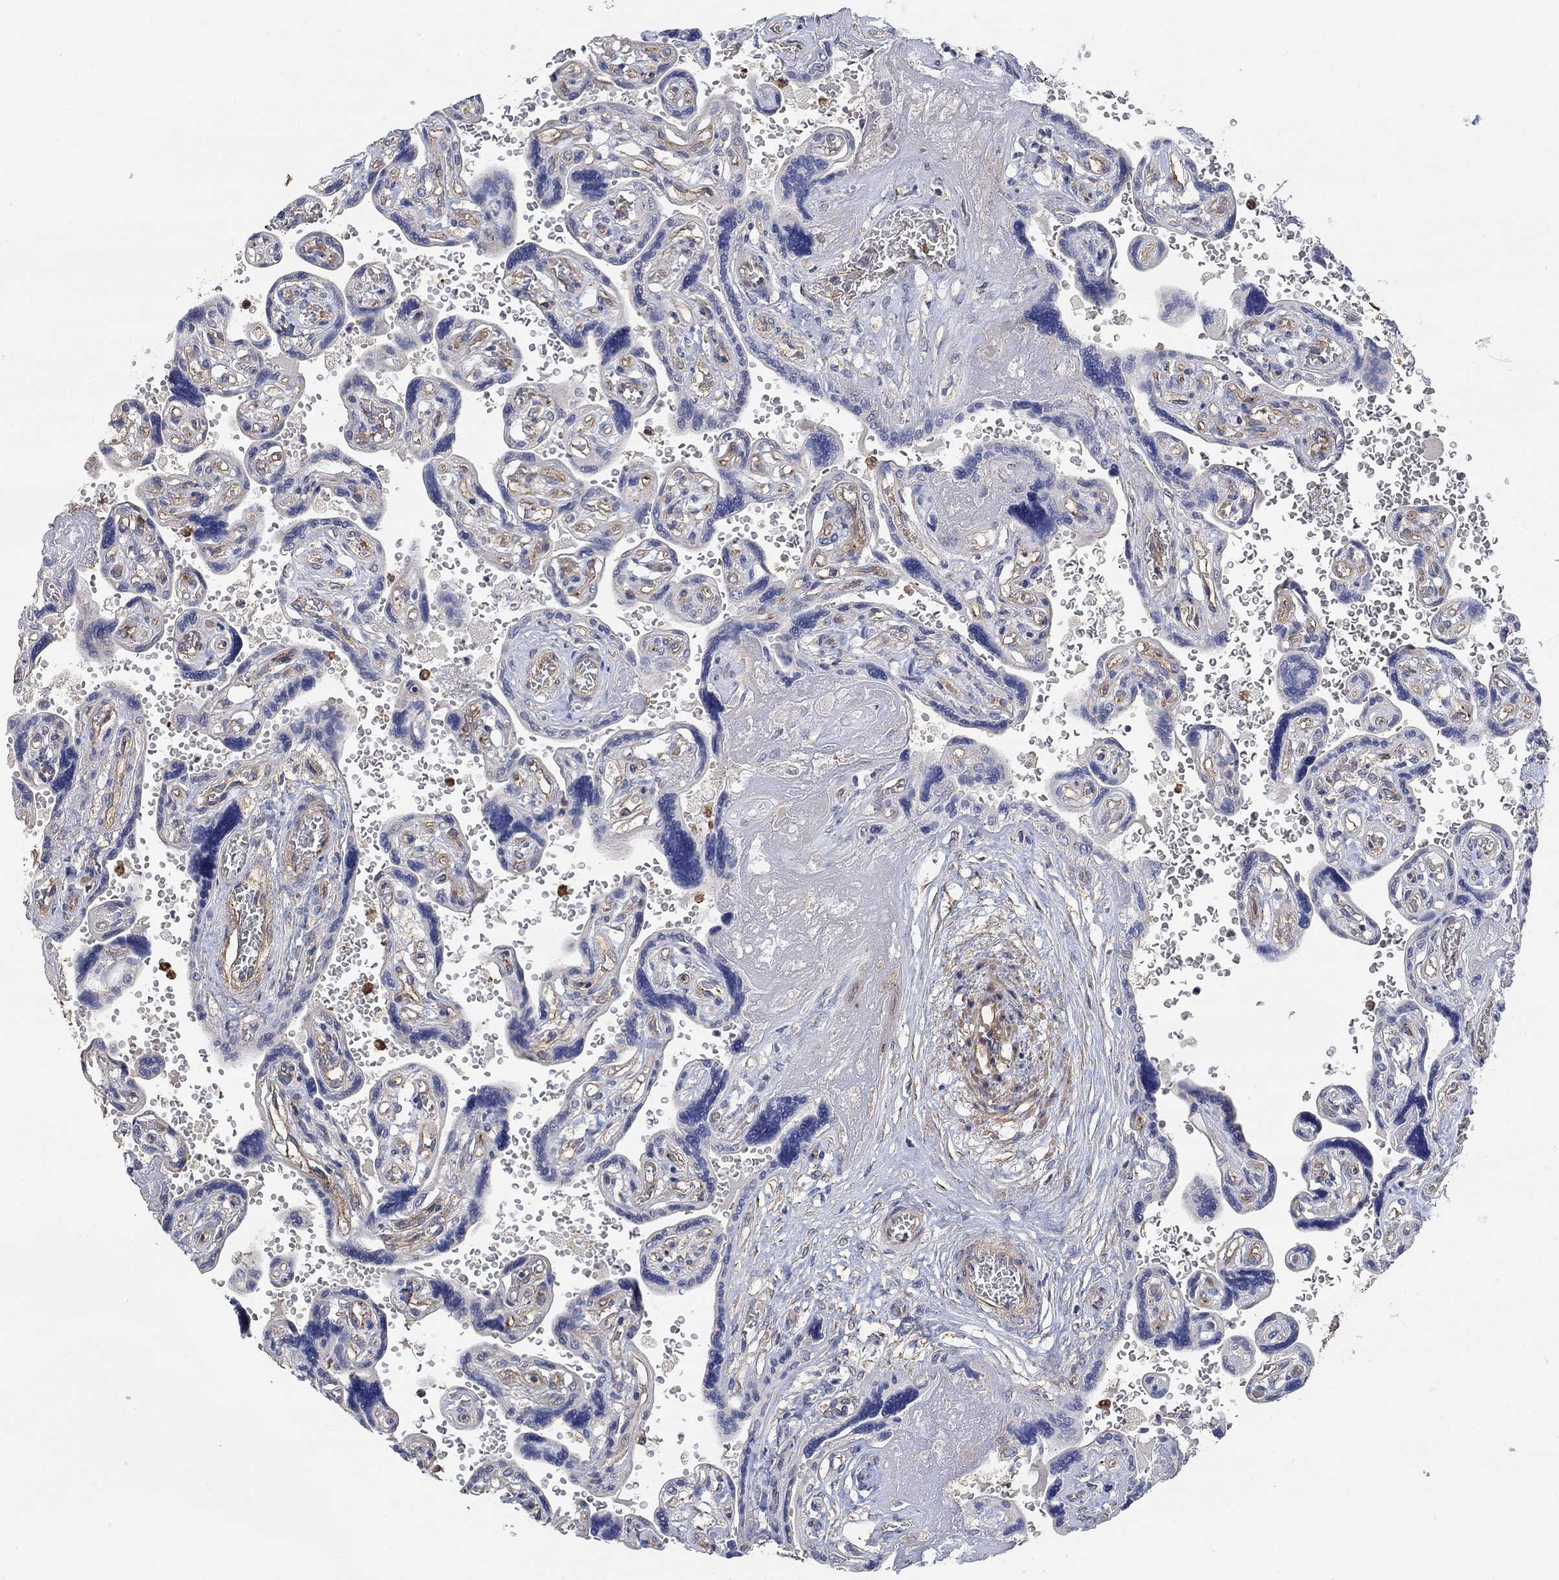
{"staining": {"intensity": "strong", "quantity": "25%-75%", "location": "cytoplasmic/membranous"}, "tissue": "placenta", "cell_type": "Decidual cells", "image_type": "normal", "snomed": [{"axis": "morphology", "description": "Normal tissue, NOS"}, {"axis": "topography", "description": "Placenta"}], "caption": "IHC image of benign placenta: human placenta stained using immunohistochemistry shows high levels of strong protein expression localized specifically in the cytoplasmic/membranous of decidual cells, appearing as a cytoplasmic/membranous brown color.", "gene": "SYT16", "patient": {"sex": "female", "age": 32}}